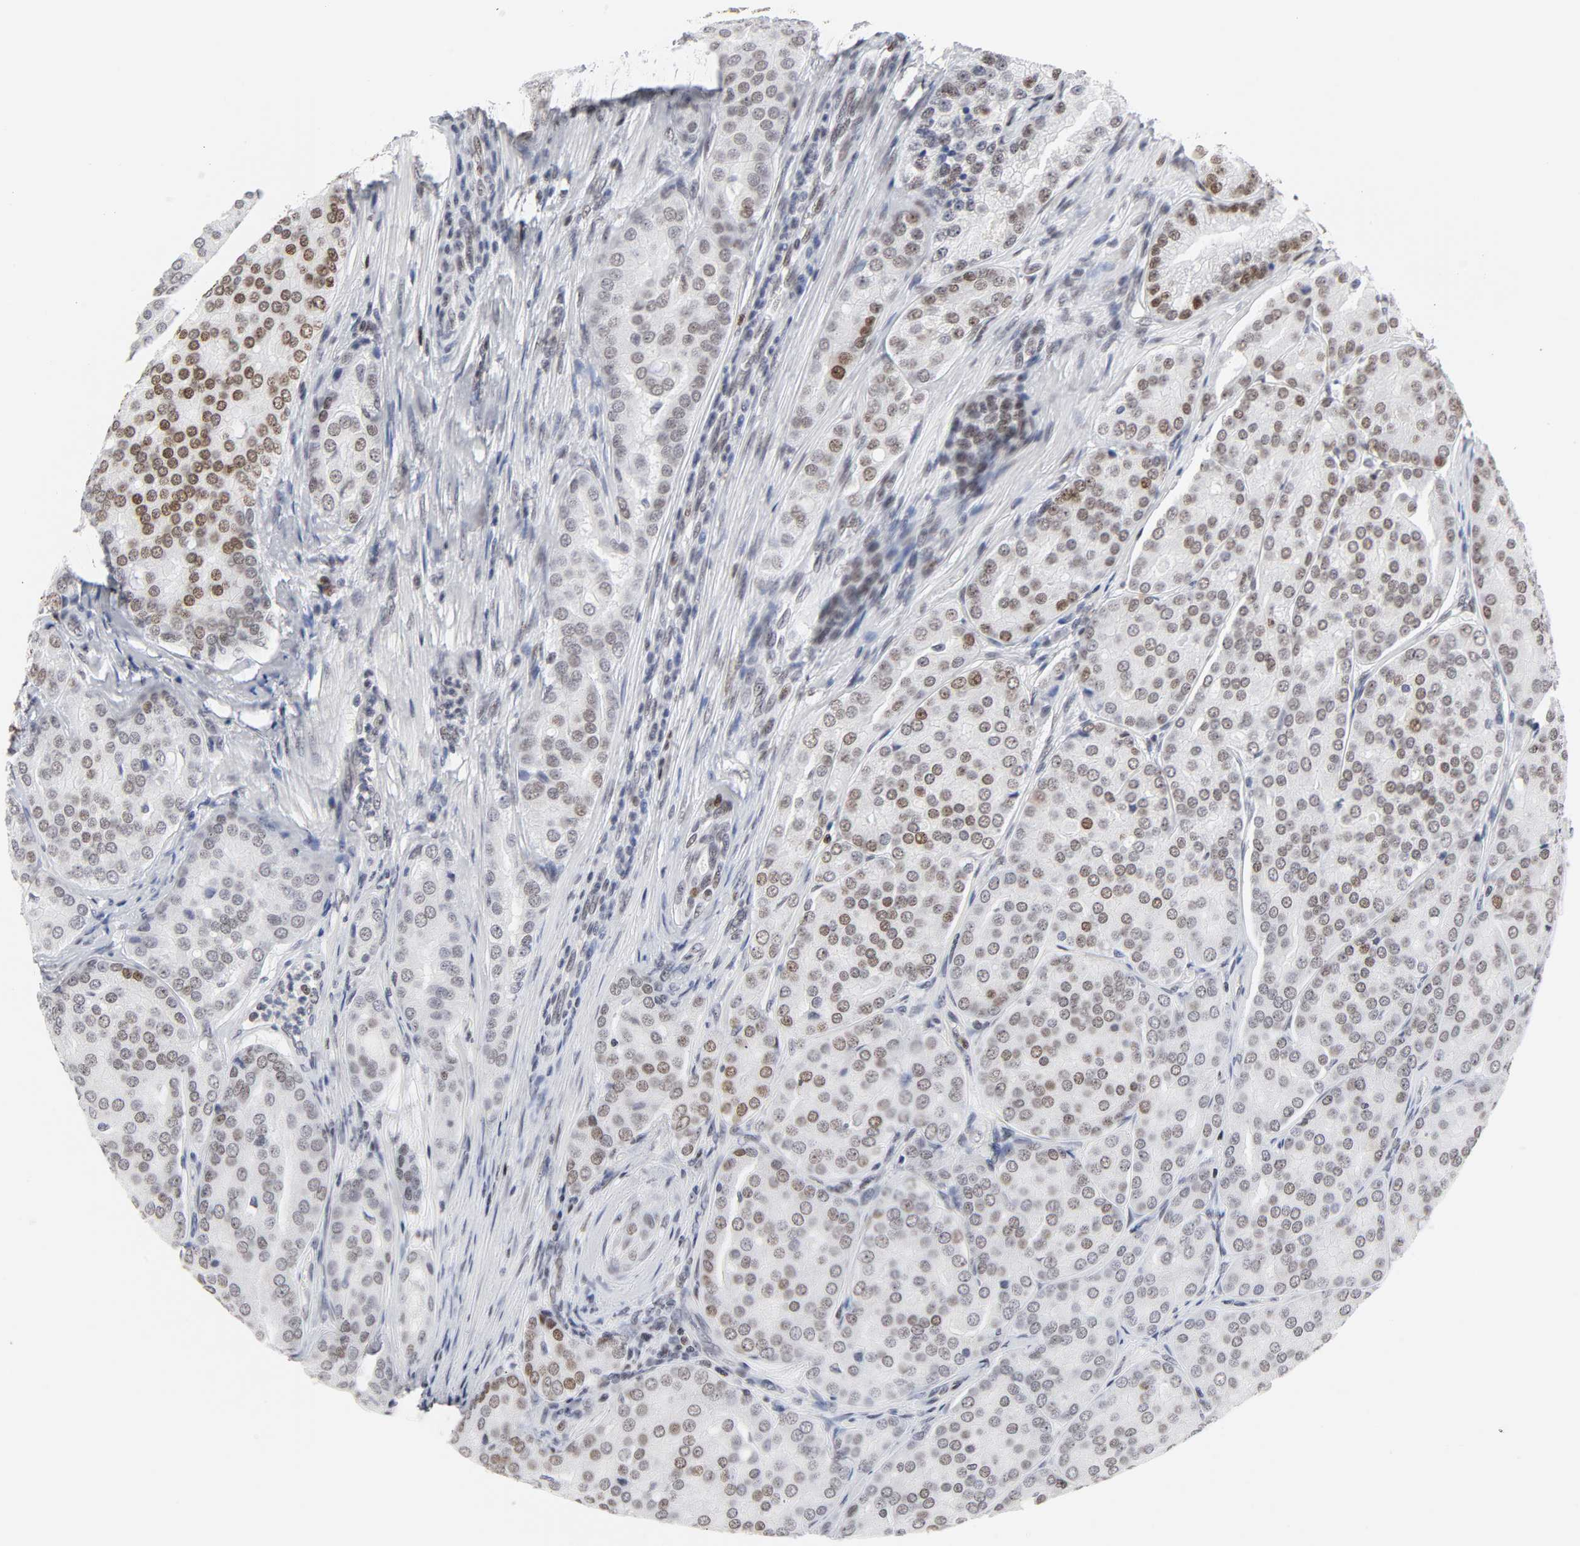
{"staining": {"intensity": "weak", "quantity": "25%-75%", "location": "nuclear"}, "tissue": "prostate cancer", "cell_type": "Tumor cells", "image_type": "cancer", "snomed": [{"axis": "morphology", "description": "Adenocarcinoma, High grade"}, {"axis": "topography", "description": "Prostate"}], "caption": "Prostate cancer stained with IHC reveals weak nuclear expression in approximately 25%-75% of tumor cells. Nuclei are stained in blue.", "gene": "RFC4", "patient": {"sex": "male", "age": 64}}